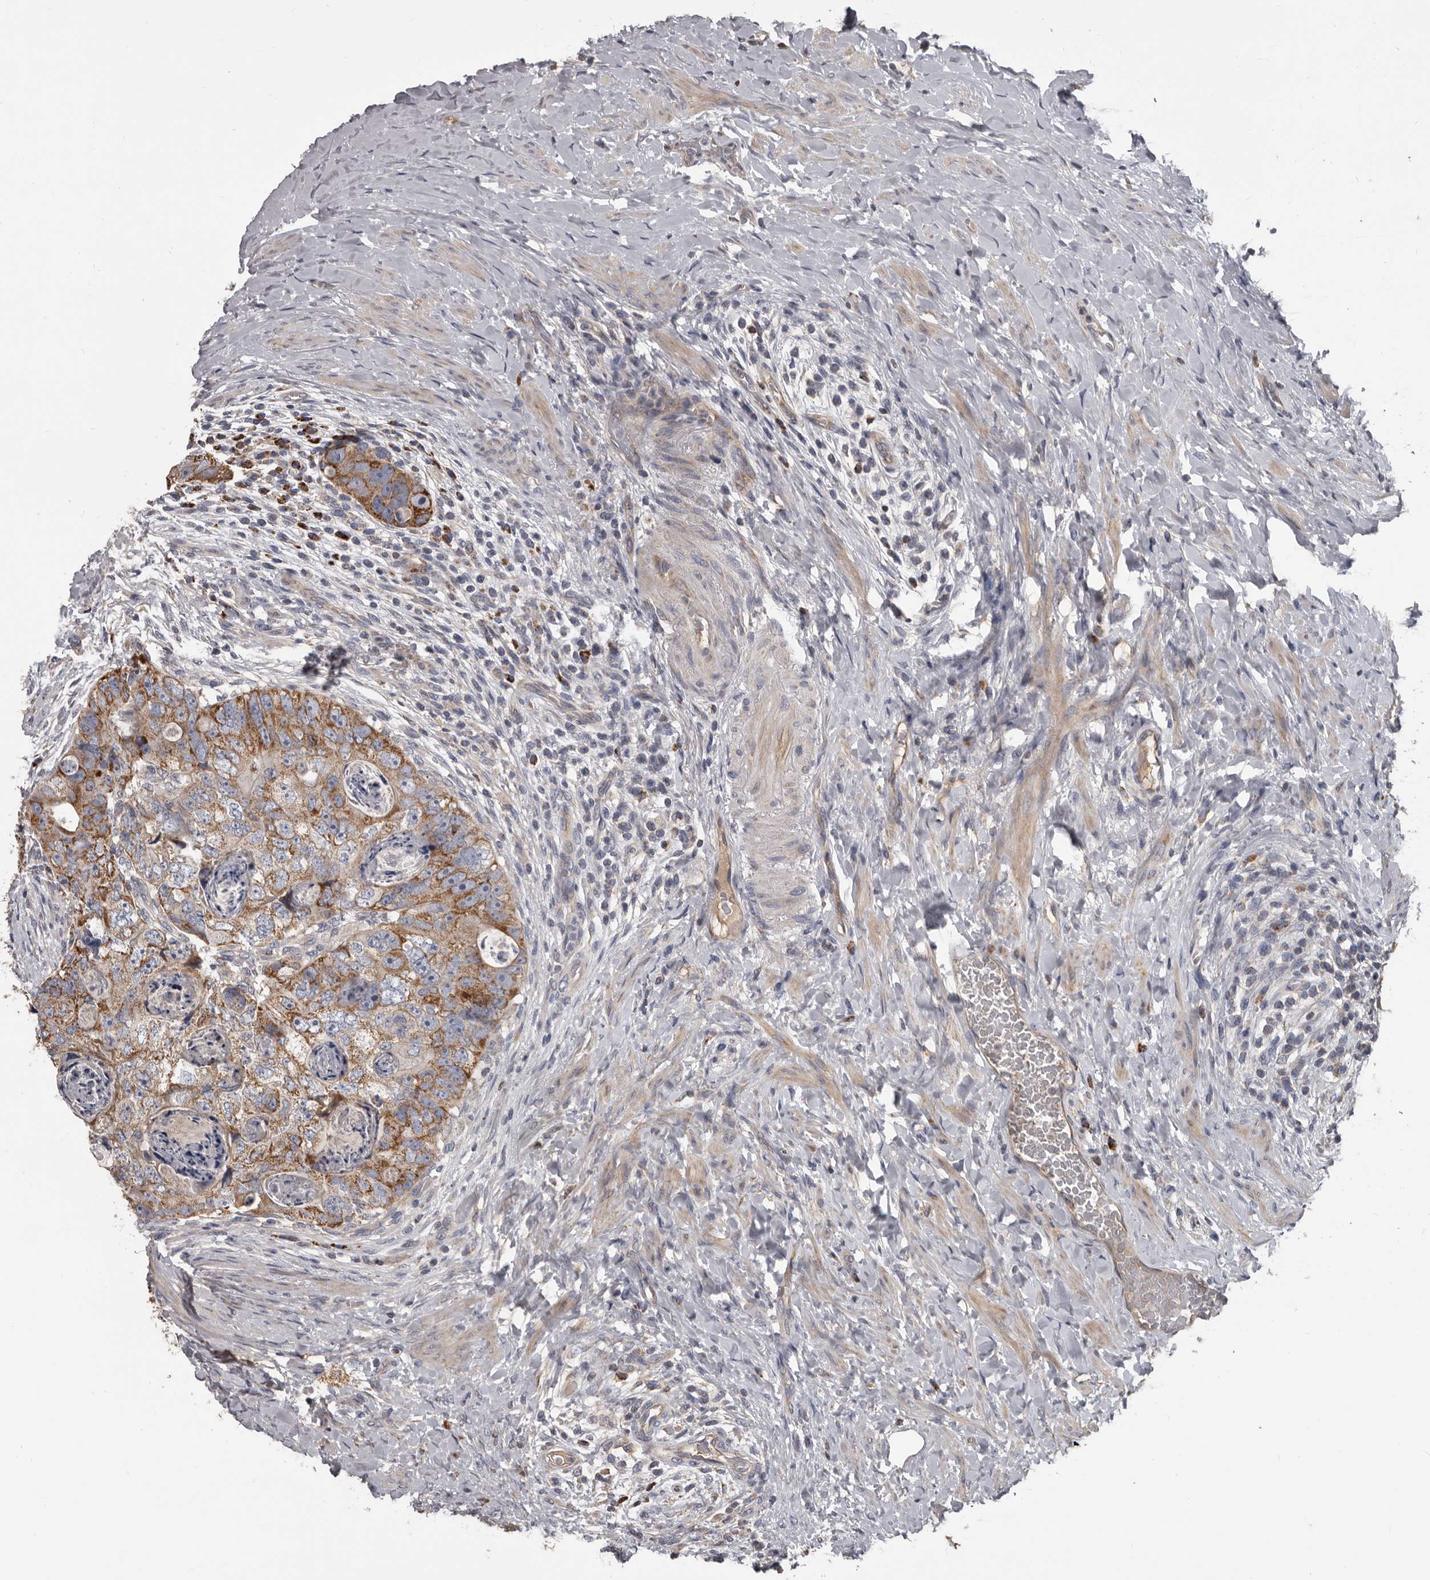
{"staining": {"intensity": "moderate", "quantity": ">75%", "location": "cytoplasmic/membranous"}, "tissue": "colorectal cancer", "cell_type": "Tumor cells", "image_type": "cancer", "snomed": [{"axis": "morphology", "description": "Adenocarcinoma, NOS"}, {"axis": "topography", "description": "Rectum"}], "caption": "Brown immunohistochemical staining in colorectal cancer reveals moderate cytoplasmic/membranous staining in about >75% of tumor cells. The staining was performed using DAB, with brown indicating positive protein expression. Nuclei are stained blue with hematoxylin.", "gene": "ALDH5A1", "patient": {"sex": "male", "age": 59}}